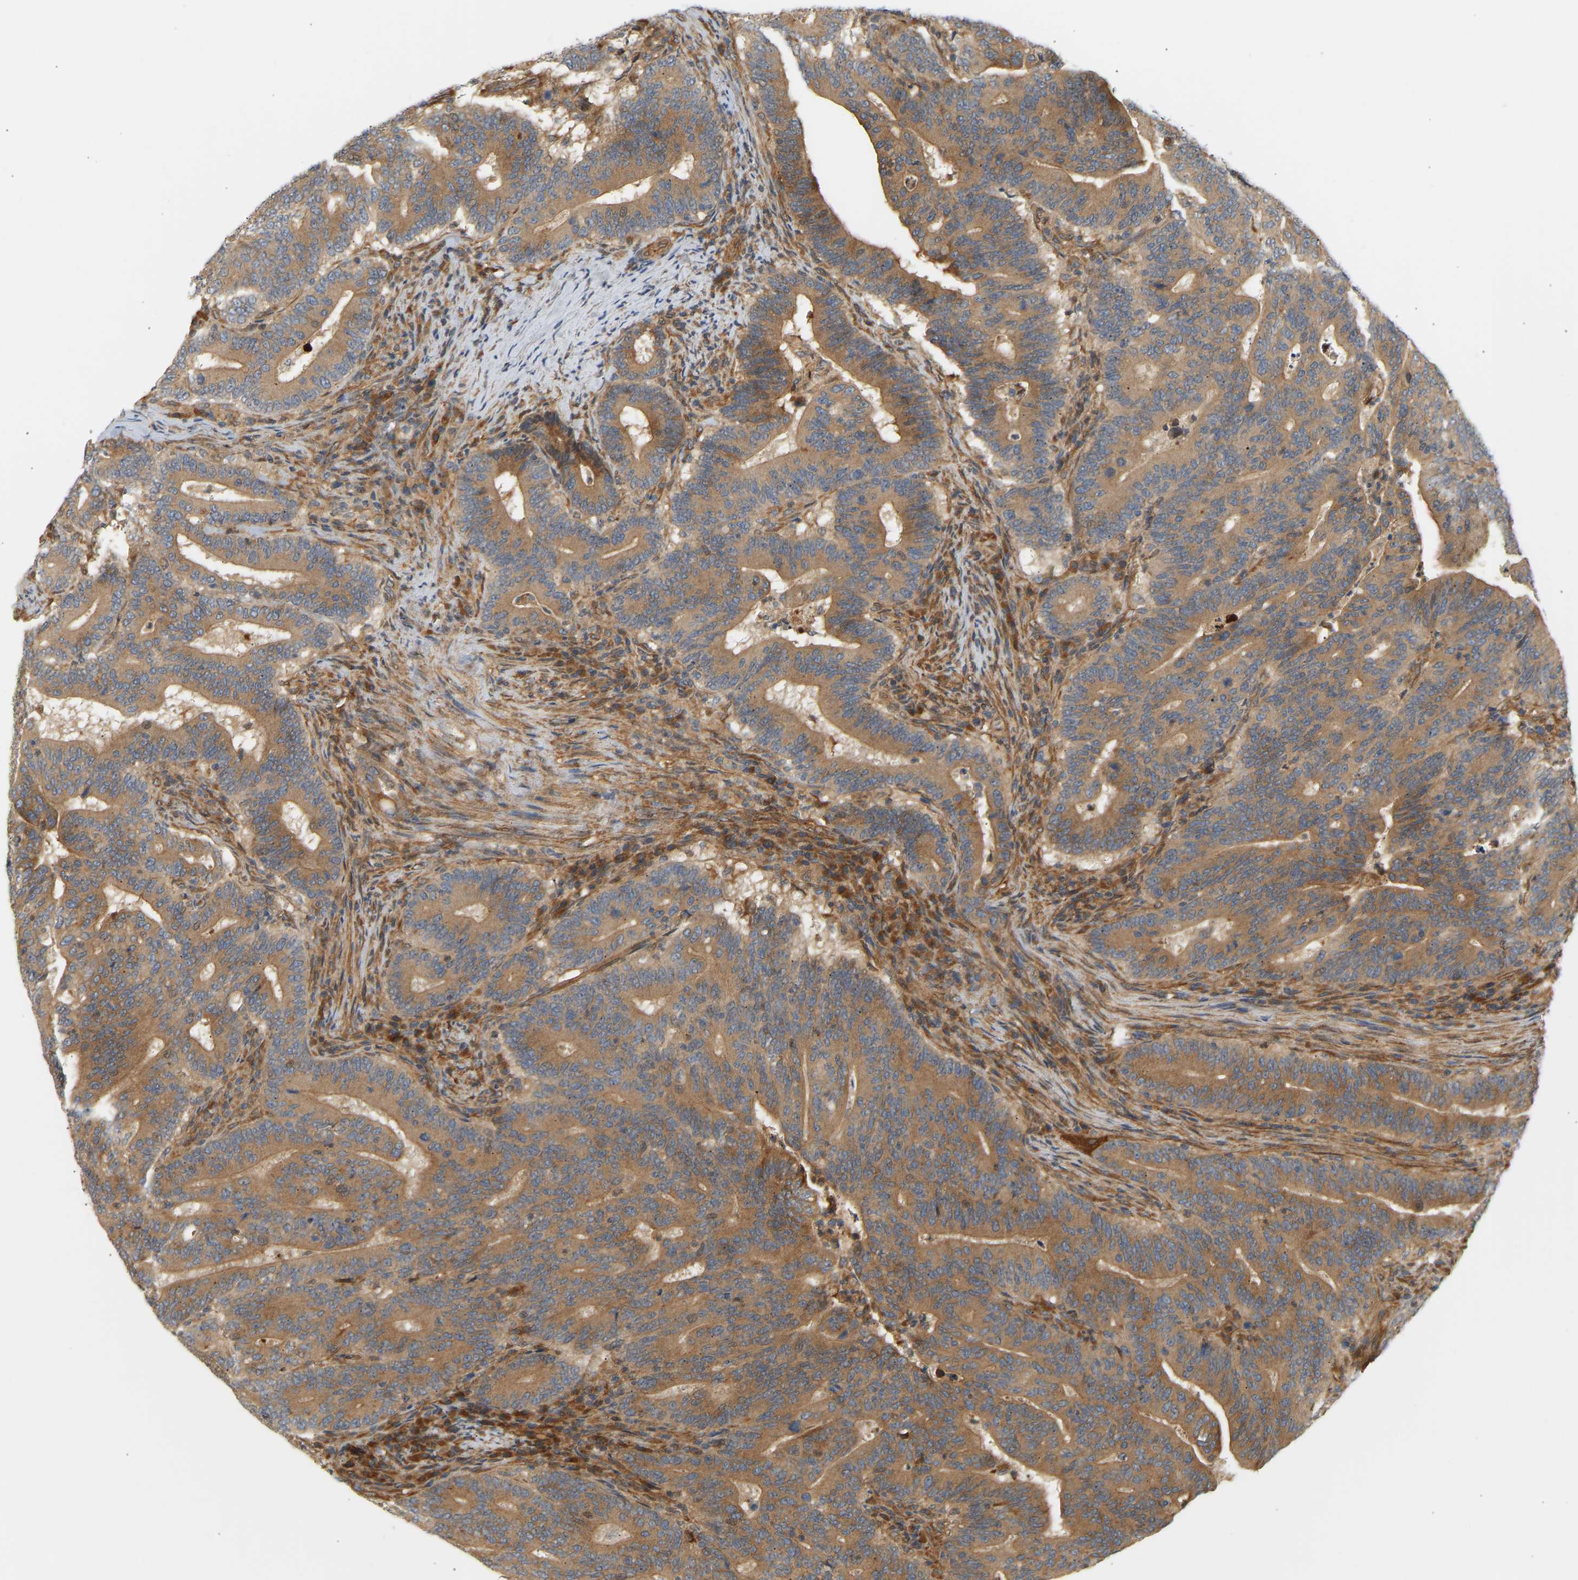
{"staining": {"intensity": "strong", "quantity": ">75%", "location": "cytoplasmic/membranous"}, "tissue": "colorectal cancer", "cell_type": "Tumor cells", "image_type": "cancer", "snomed": [{"axis": "morphology", "description": "Adenocarcinoma, NOS"}, {"axis": "topography", "description": "Colon"}], "caption": "Adenocarcinoma (colorectal) was stained to show a protein in brown. There is high levels of strong cytoplasmic/membranous staining in about >75% of tumor cells.", "gene": "CEP57", "patient": {"sex": "female", "age": 66}}